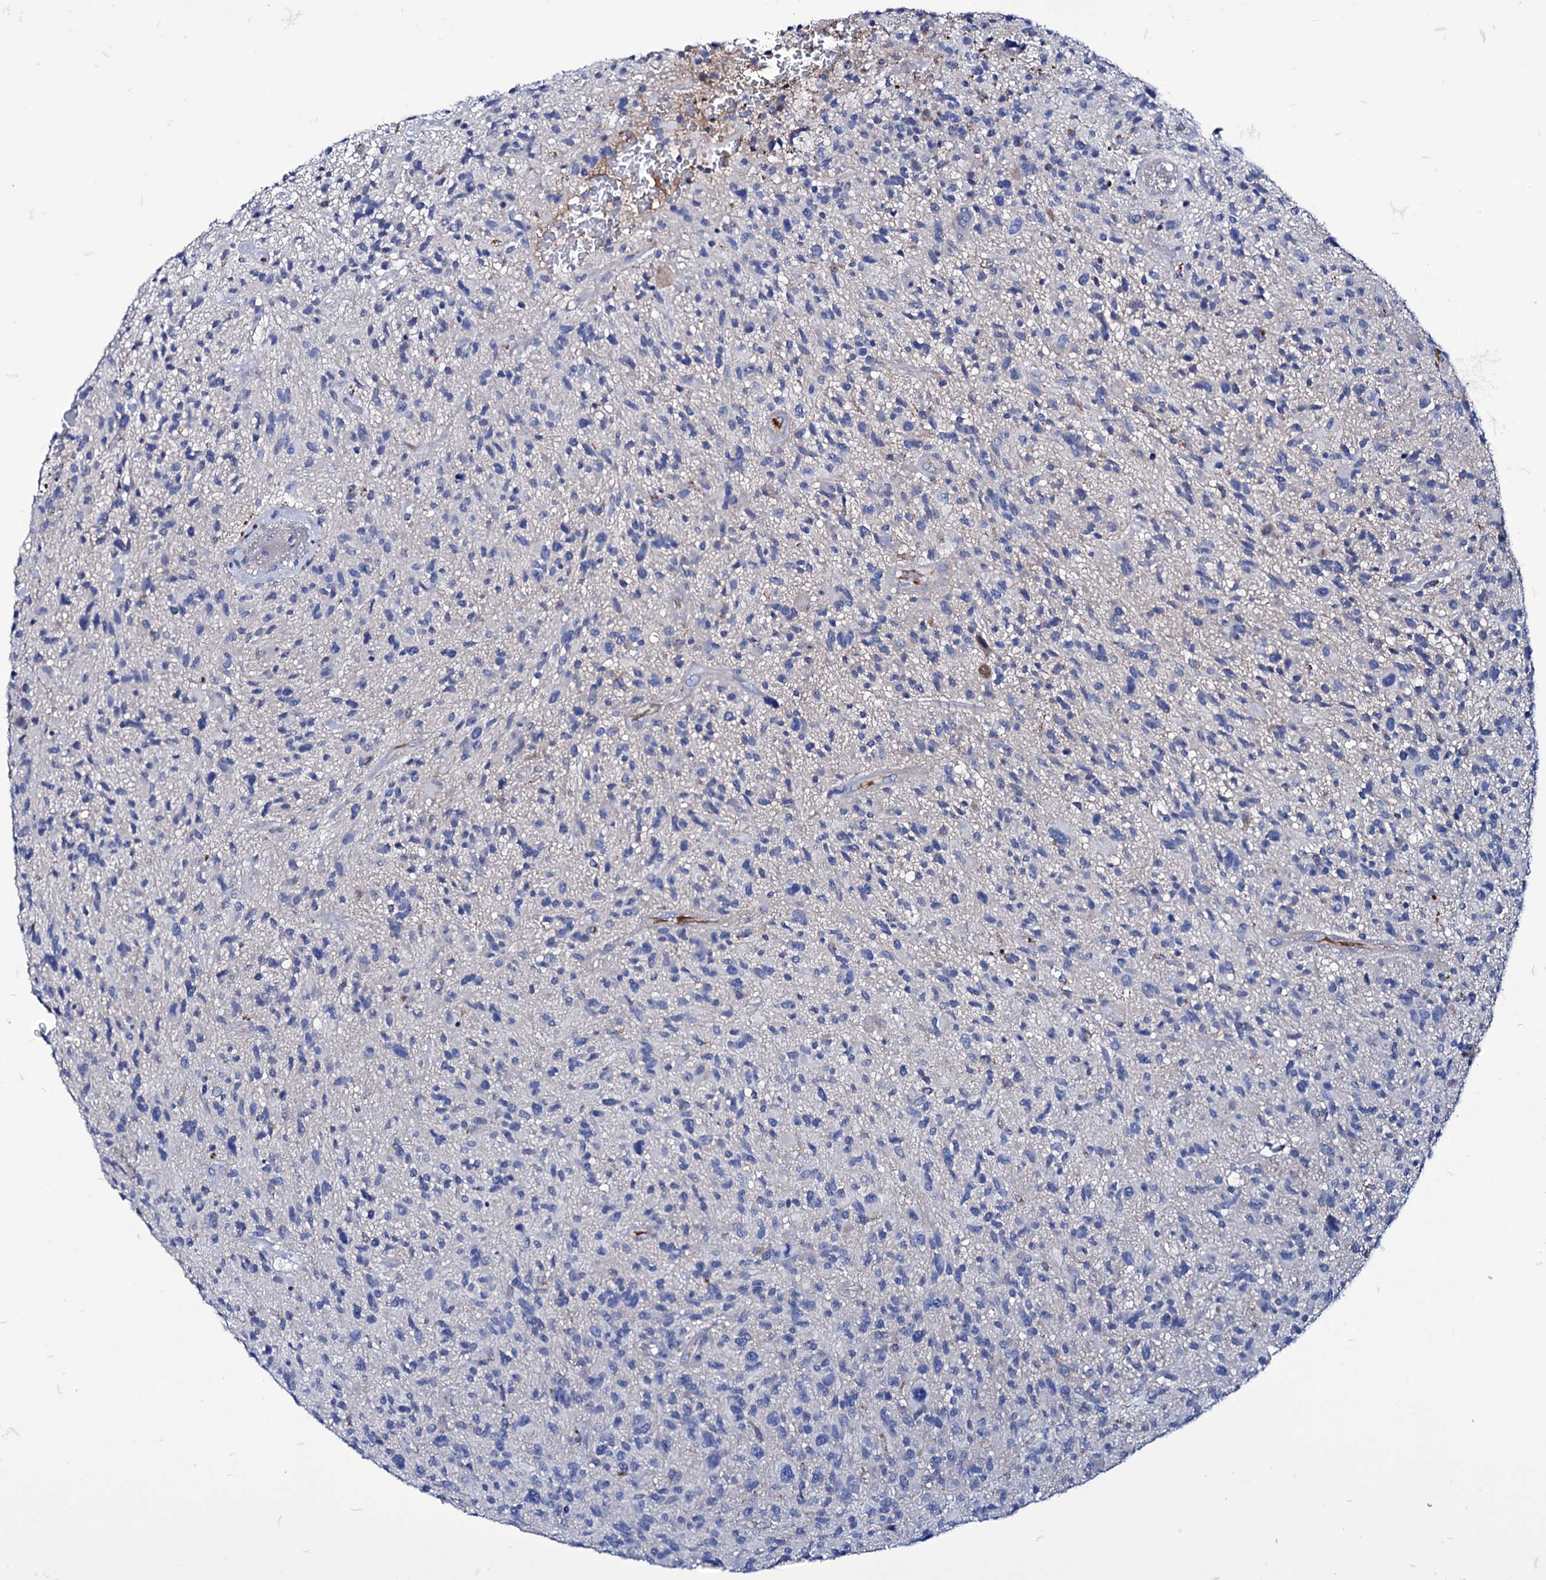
{"staining": {"intensity": "negative", "quantity": "none", "location": "none"}, "tissue": "glioma", "cell_type": "Tumor cells", "image_type": "cancer", "snomed": [{"axis": "morphology", "description": "Glioma, malignant, High grade"}, {"axis": "topography", "description": "Brain"}], "caption": "This is an immunohistochemistry histopathology image of human high-grade glioma (malignant). There is no positivity in tumor cells.", "gene": "AXL", "patient": {"sex": "male", "age": 47}}